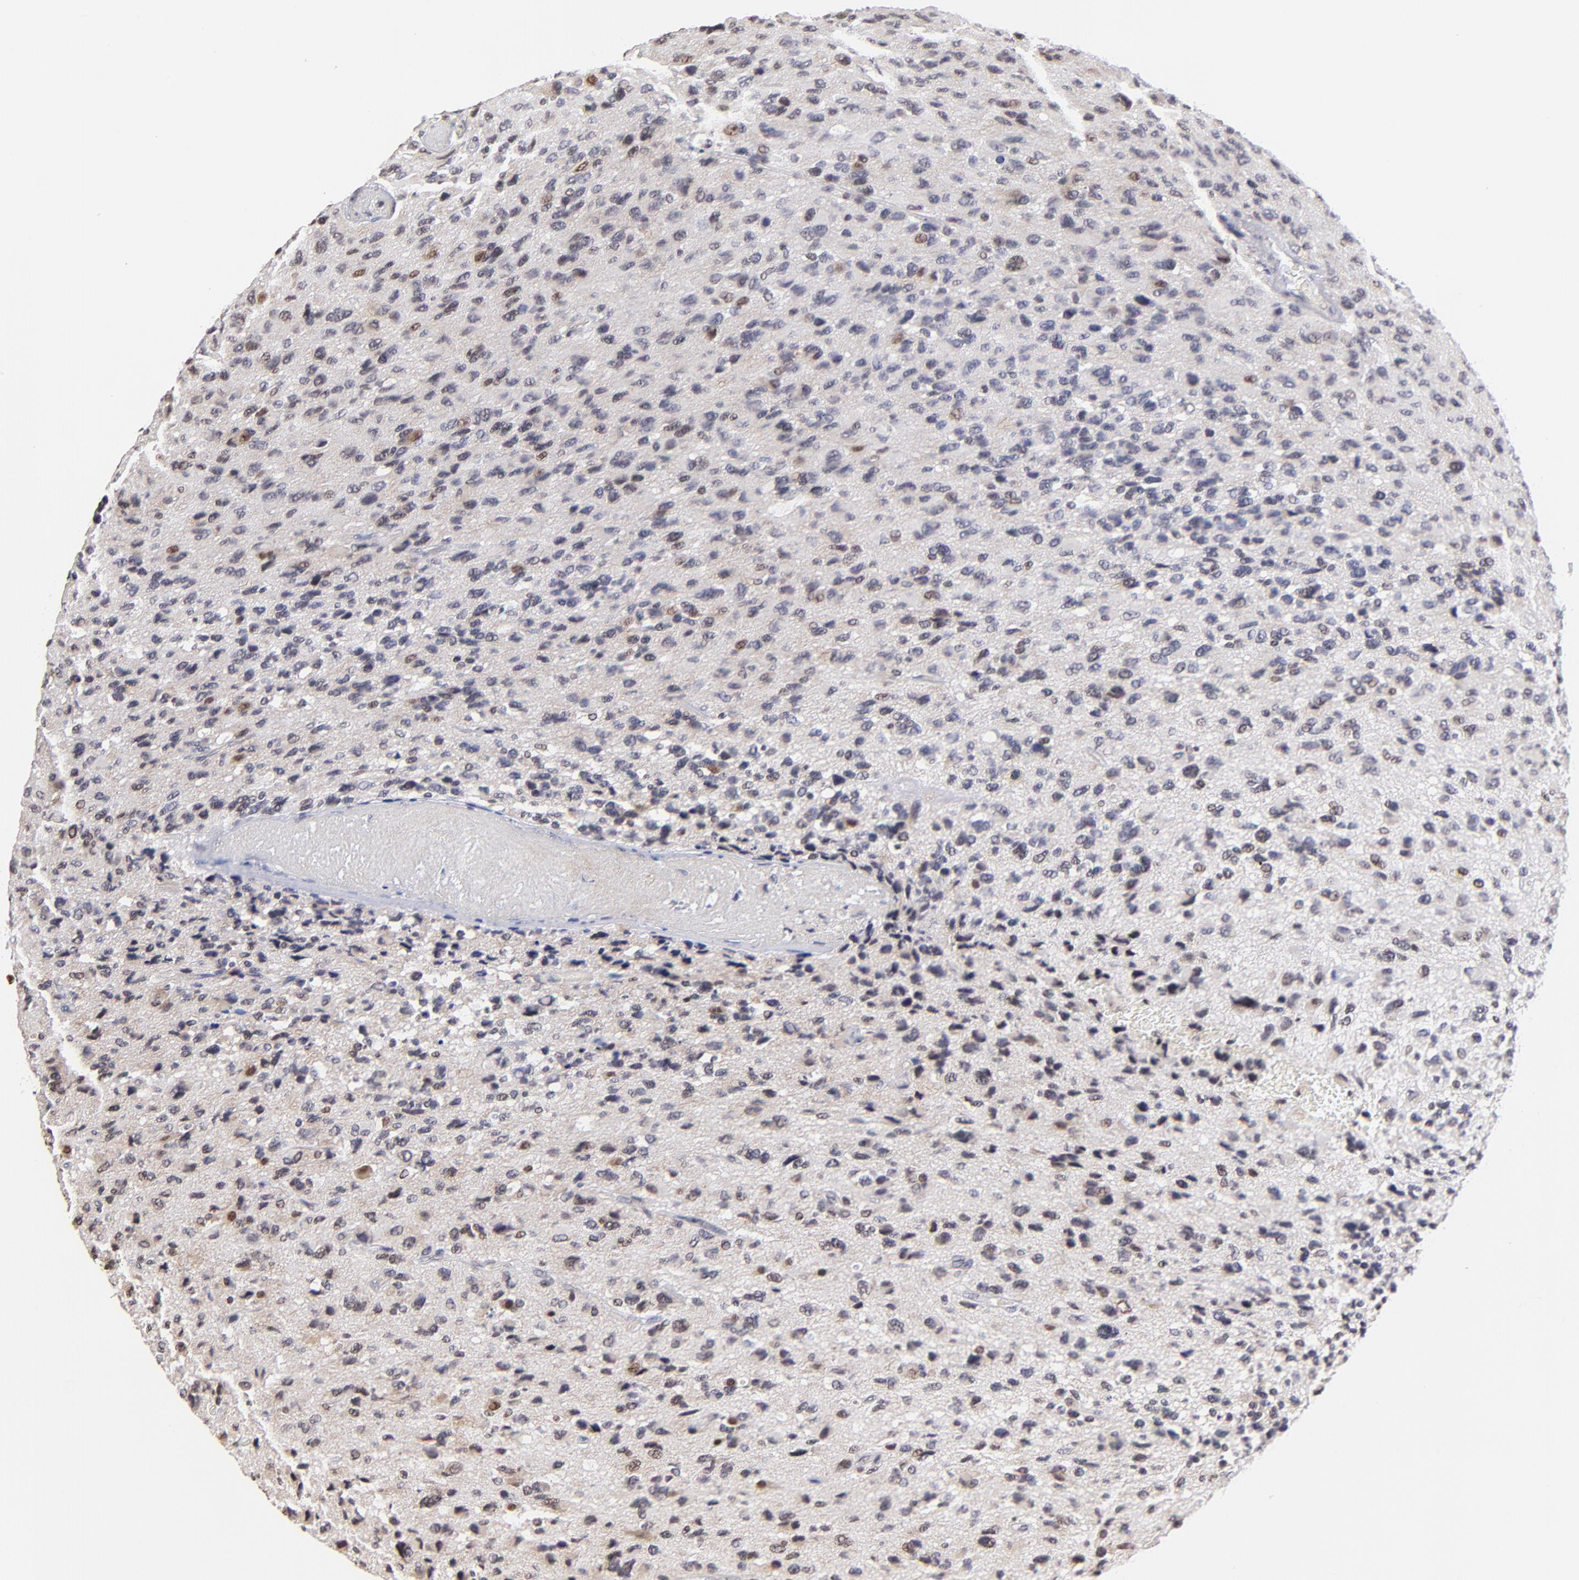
{"staining": {"intensity": "weak", "quantity": "25%-75%", "location": "nuclear"}, "tissue": "glioma", "cell_type": "Tumor cells", "image_type": "cancer", "snomed": [{"axis": "morphology", "description": "Glioma, malignant, High grade"}, {"axis": "topography", "description": "Brain"}], "caption": "Immunohistochemistry of human malignant high-grade glioma displays low levels of weak nuclear staining in about 25%-75% of tumor cells.", "gene": "ZNF670", "patient": {"sex": "male", "age": 69}}